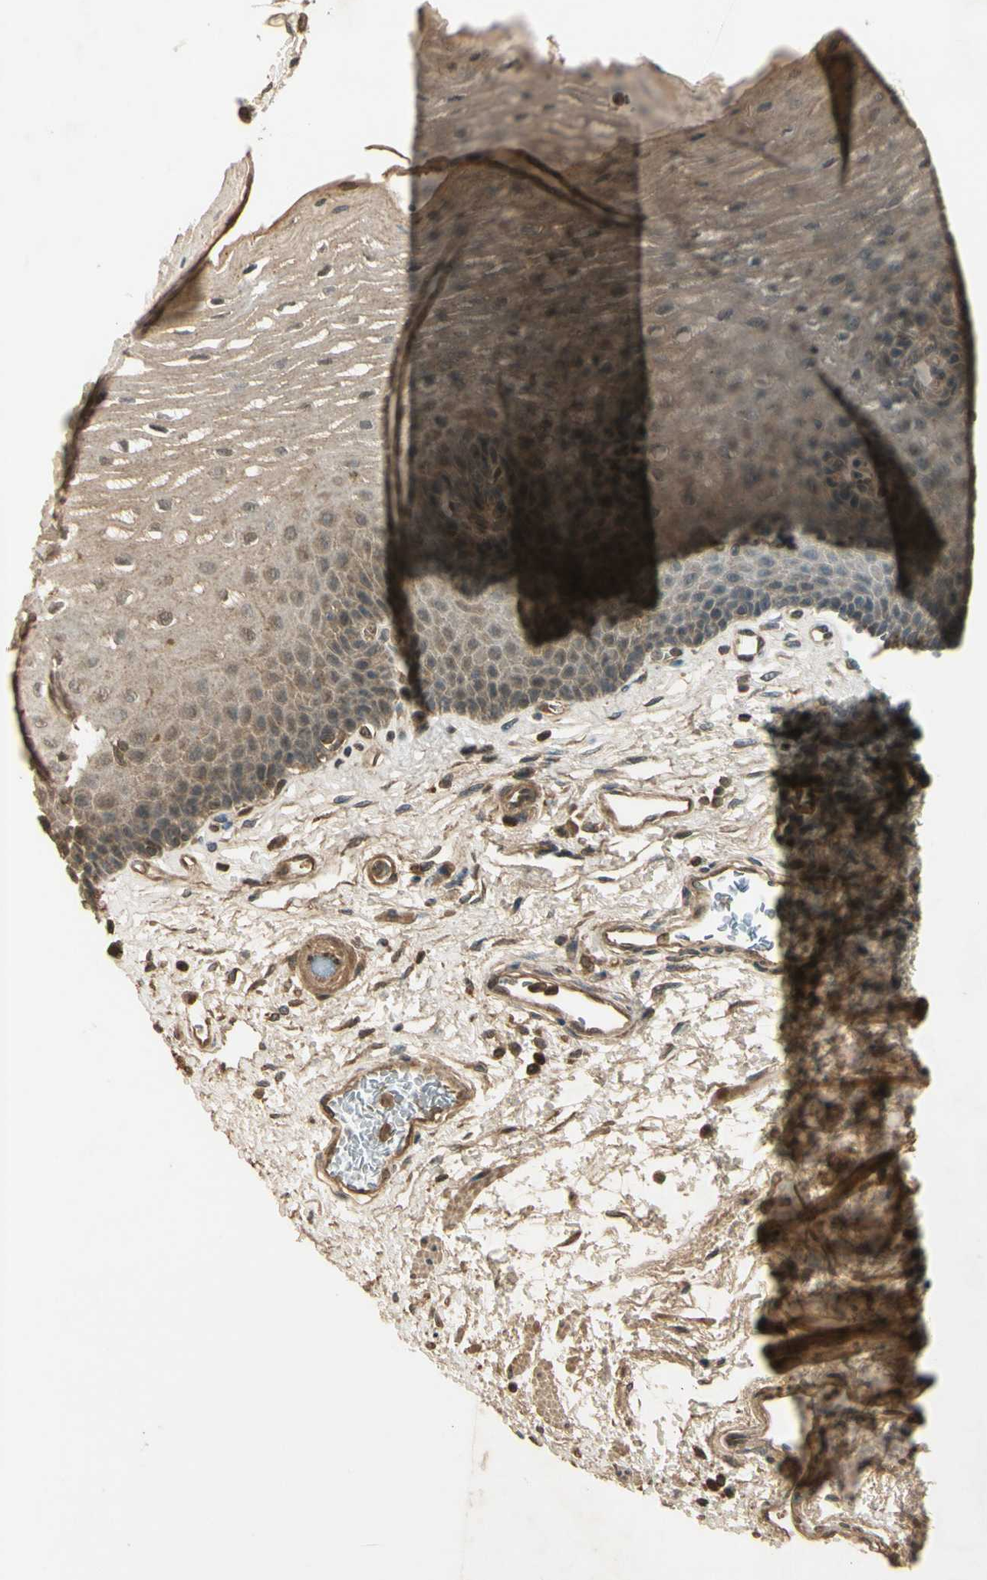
{"staining": {"intensity": "moderate", "quantity": ">75%", "location": "cytoplasmic/membranous,nuclear"}, "tissue": "esophagus", "cell_type": "Squamous epithelial cells", "image_type": "normal", "snomed": [{"axis": "morphology", "description": "Normal tissue, NOS"}, {"axis": "topography", "description": "Esophagus"}], "caption": "Esophagus stained for a protein demonstrates moderate cytoplasmic/membranous,nuclear positivity in squamous epithelial cells. (Stains: DAB (3,3'-diaminobenzidine) in brown, nuclei in blue, Microscopy: brightfield microscopy at high magnification).", "gene": "GMEB2", "patient": {"sex": "male", "age": 54}}